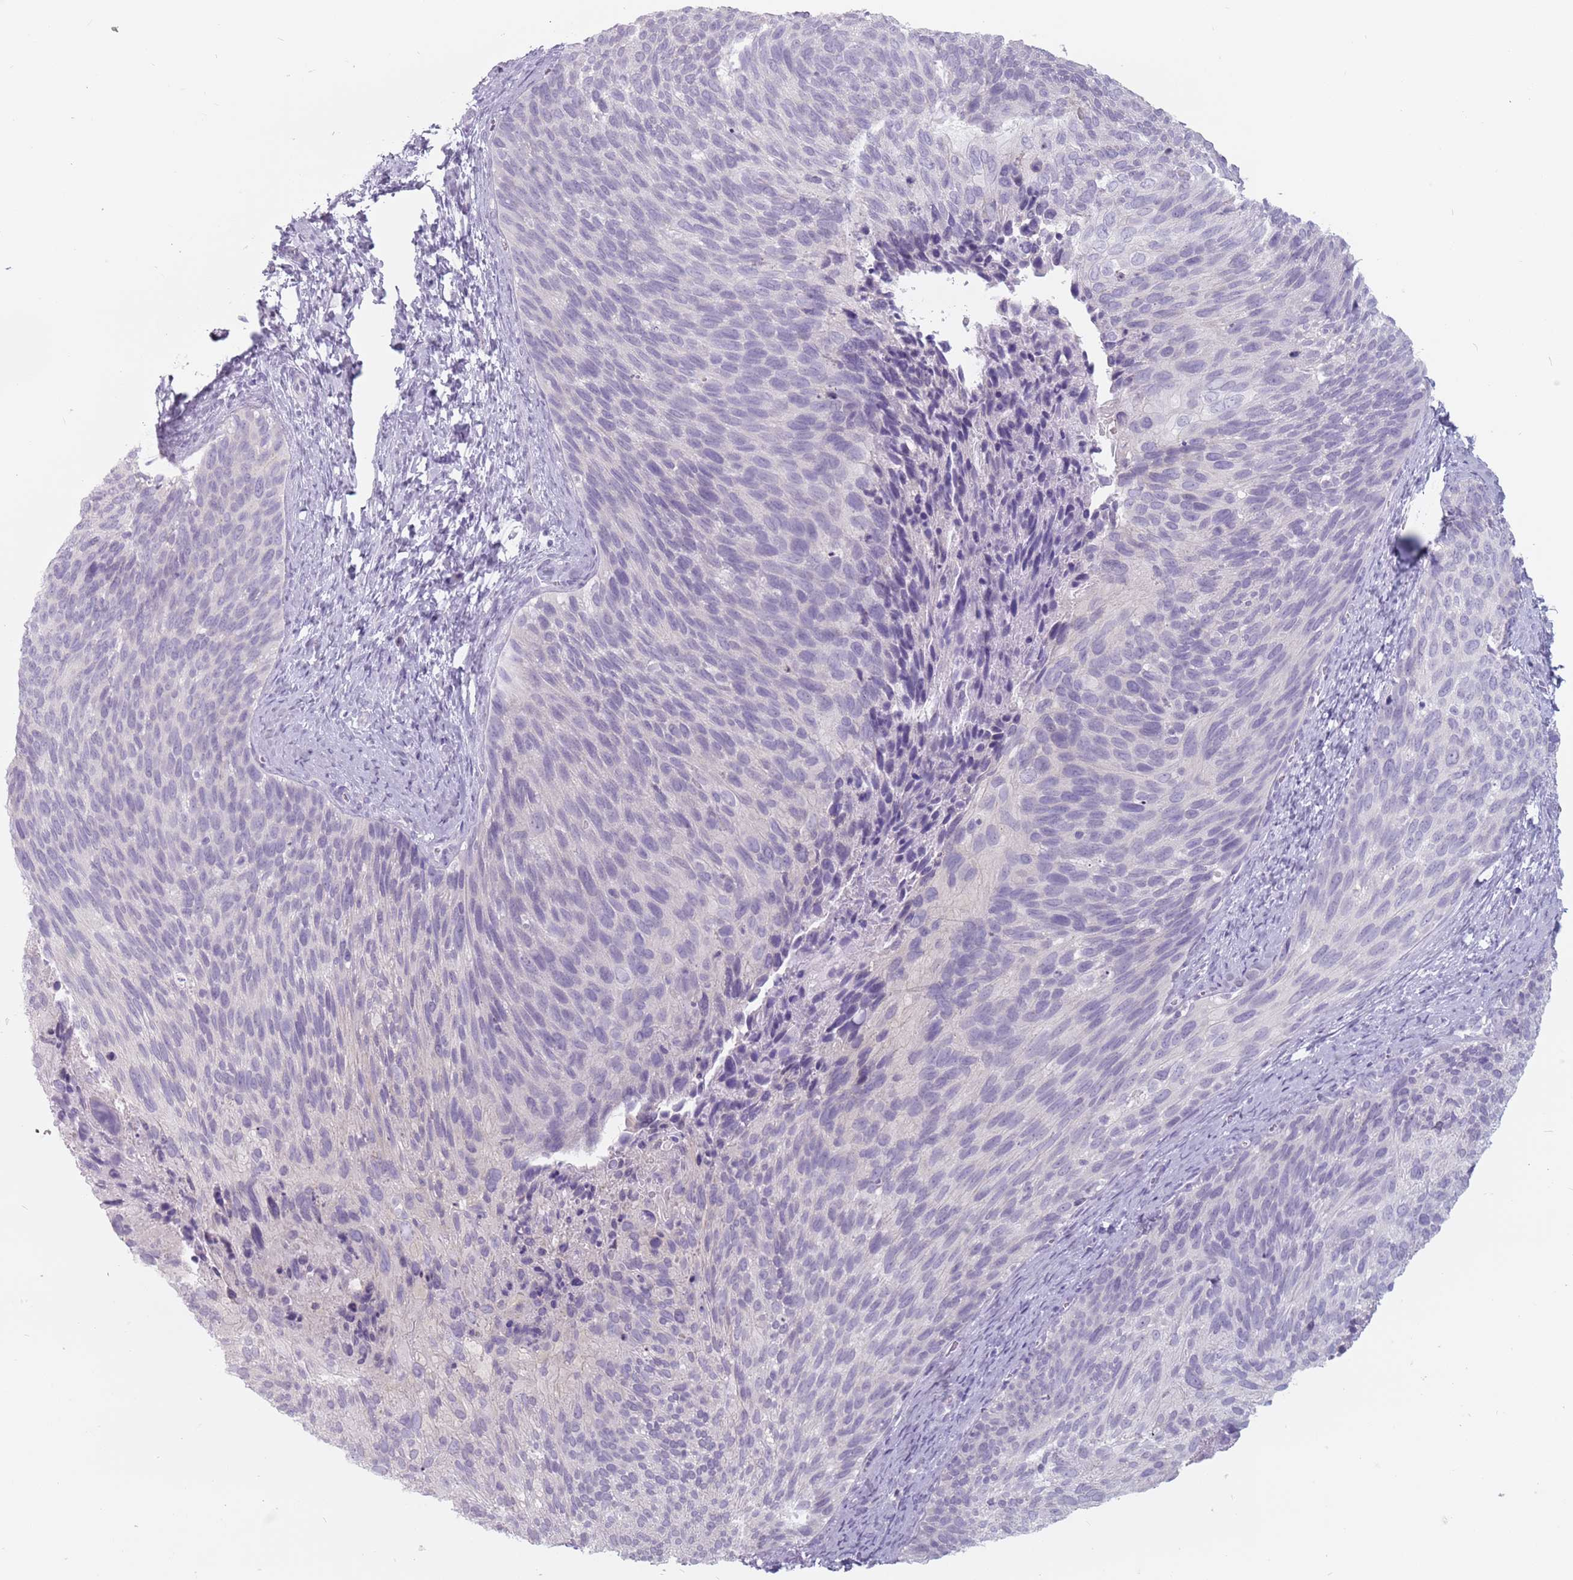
{"staining": {"intensity": "negative", "quantity": "none", "location": "none"}, "tissue": "cervical cancer", "cell_type": "Tumor cells", "image_type": "cancer", "snomed": [{"axis": "morphology", "description": "Squamous cell carcinoma, NOS"}, {"axis": "topography", "description": "Cervix"}], "caption": "A histopathology image of cervical cancer (squamous cell carcinoma) stained for a protein demonstrates no brown staining in tumor cells. (DAB (3,3'-diaminobenzidine) immunohistochemistry, high magnification).", "gene": "CEP19", "patient": {"sex": "female", "age": 80}}